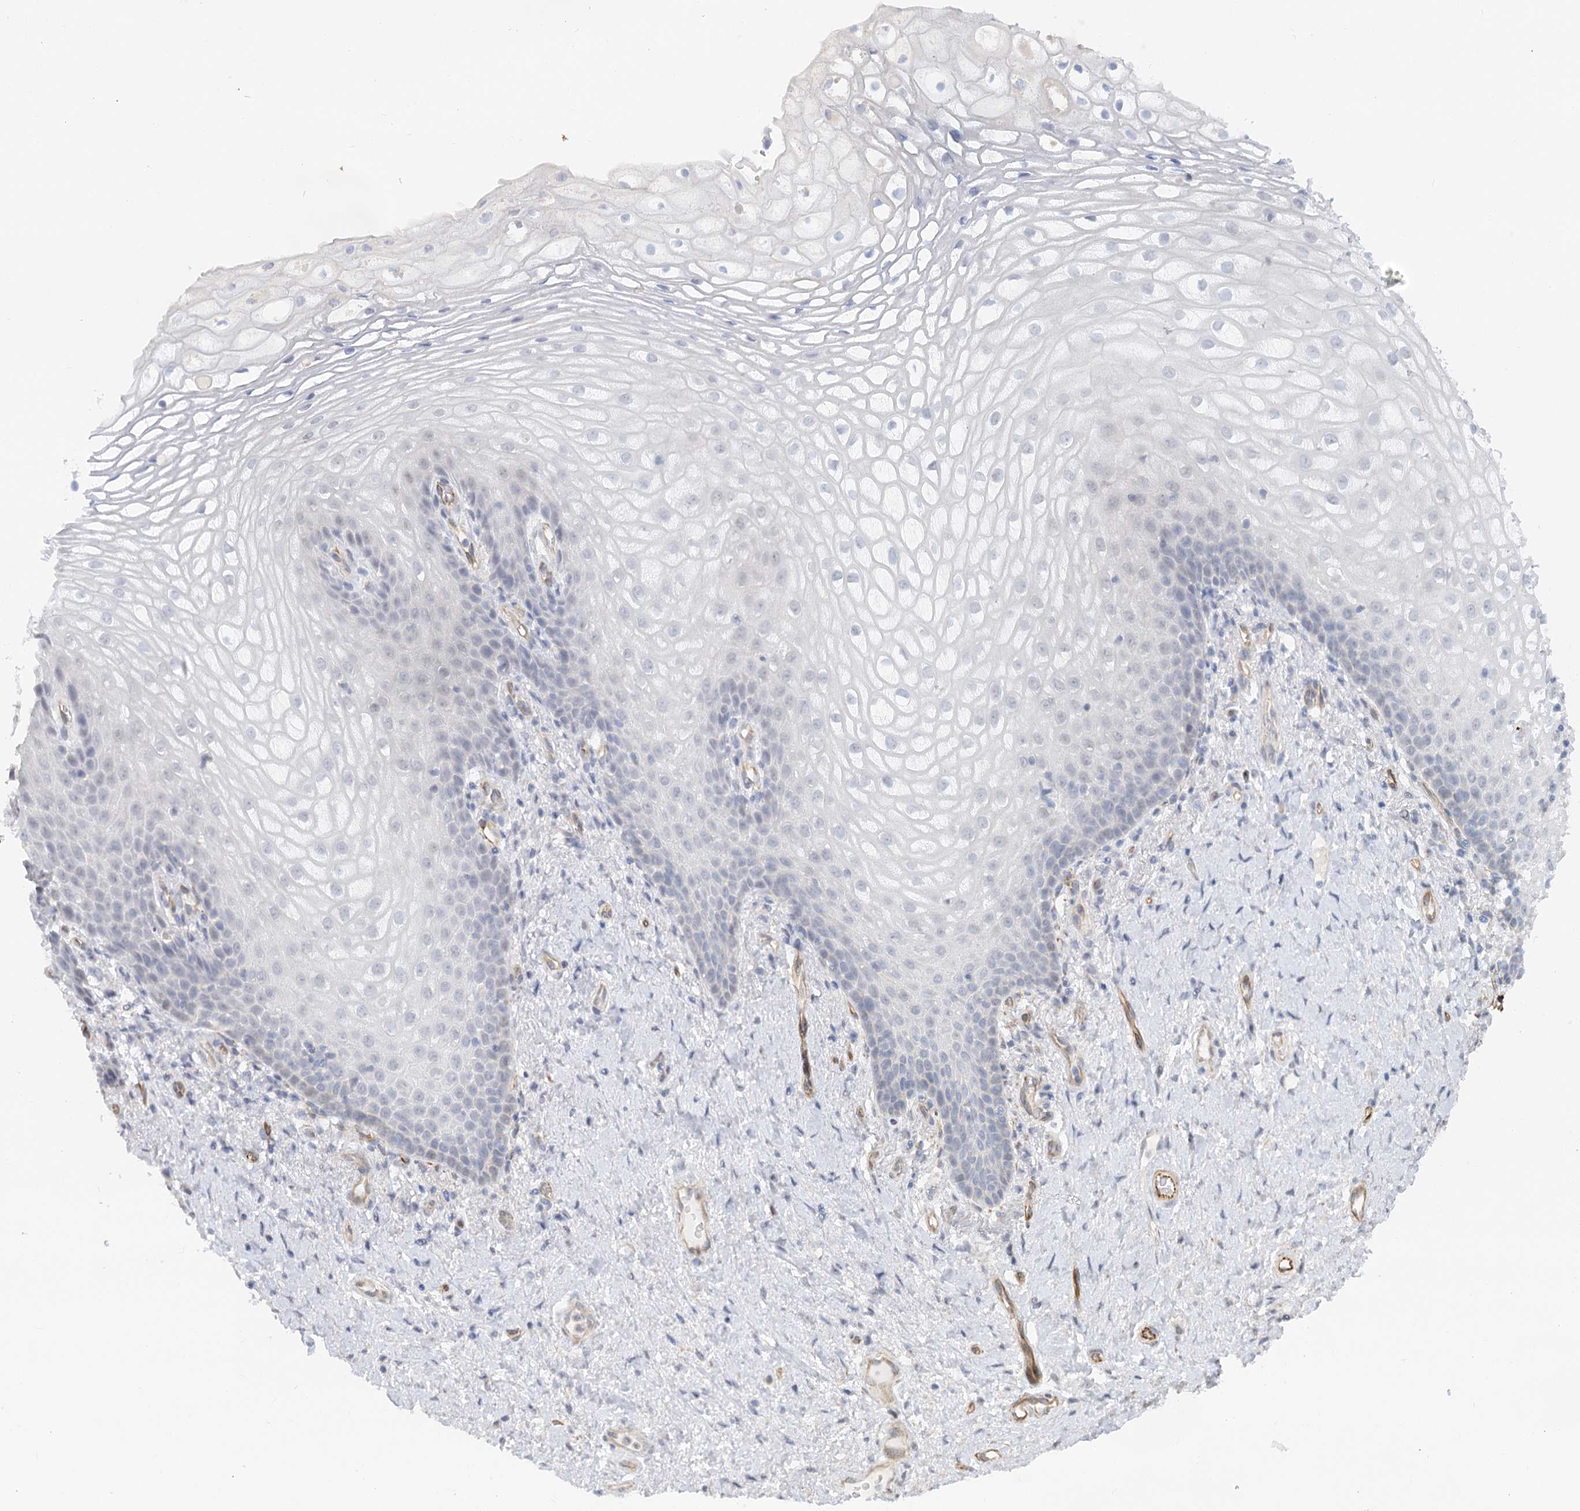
{"staining": {"intensity": "negative", "quantity": "none", "location": "none"}, "tissue": "vagina", "cell_type": "Squamous epithelial cells", "image_type": "normal", "snomed": [{"axis": "morphology", "description": "Normal tissue, NOS"}, {"axis": "topography", "description": "Vagina"}], "caption": "The IHC histopathology image has no significant positivity in squamous epithelial cells of vagina.", "gene": "NELL2", "patient": {"sex": "female", "age": 60}}